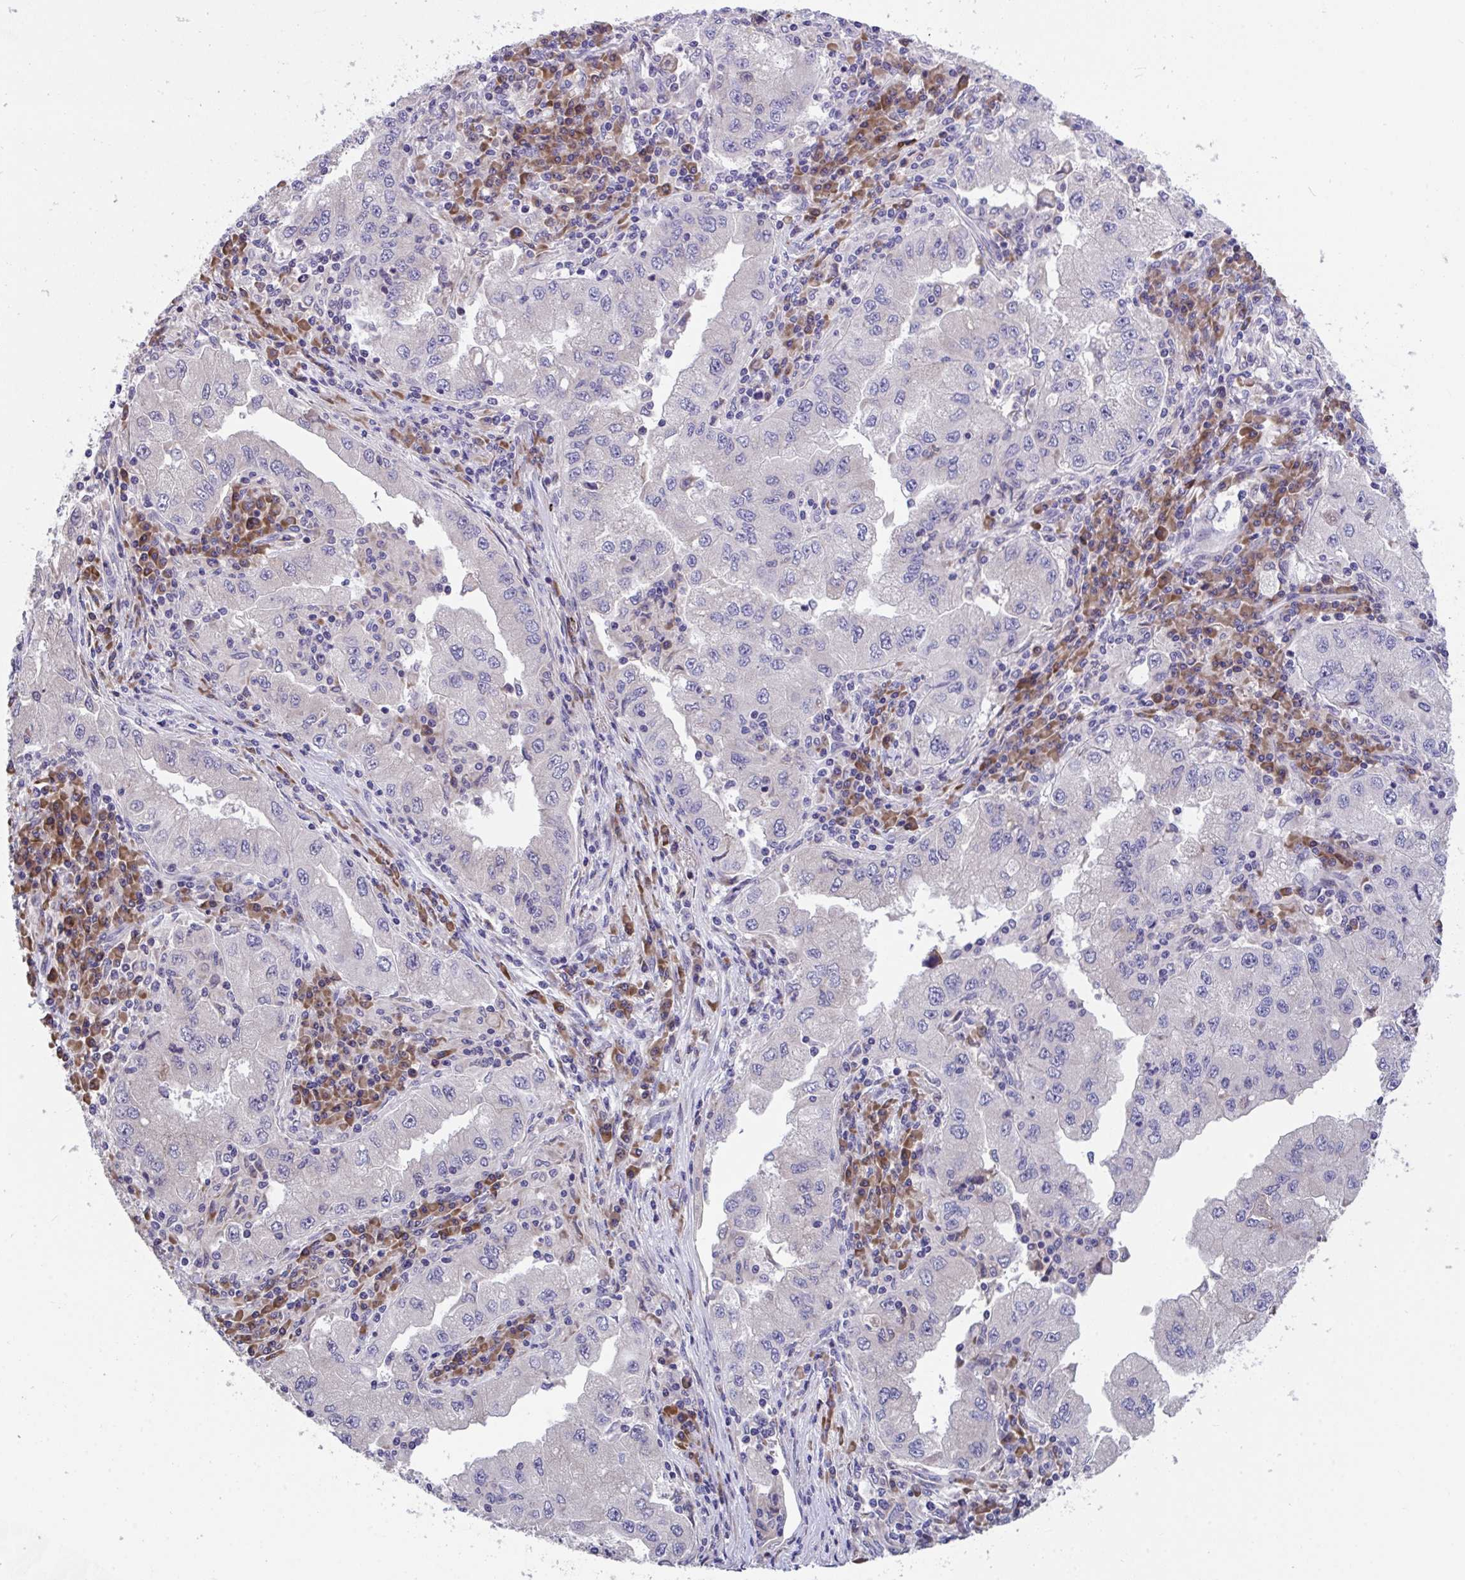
{"staining": {"intensity": "negative", "quantity": "none", "location": "none"}, "tissue": "lung cancer", "cell_type": "Tumor cells", "image_type": "cancer", "snomed": [{"axis": "morphology", "description": "Adenocarcinoma, NOS"}, {"axis": "morphology", "description": "Adenocarcinoma primary or metastatic"}, {"axis": "topography", "description": "Lung"}], "caption": "The photomicrograph shows no significant staining in tumor cells of adenocarcinoma (lung).", "gene": "SUSD4", "patient": {"sex": "male", "age": 74}}